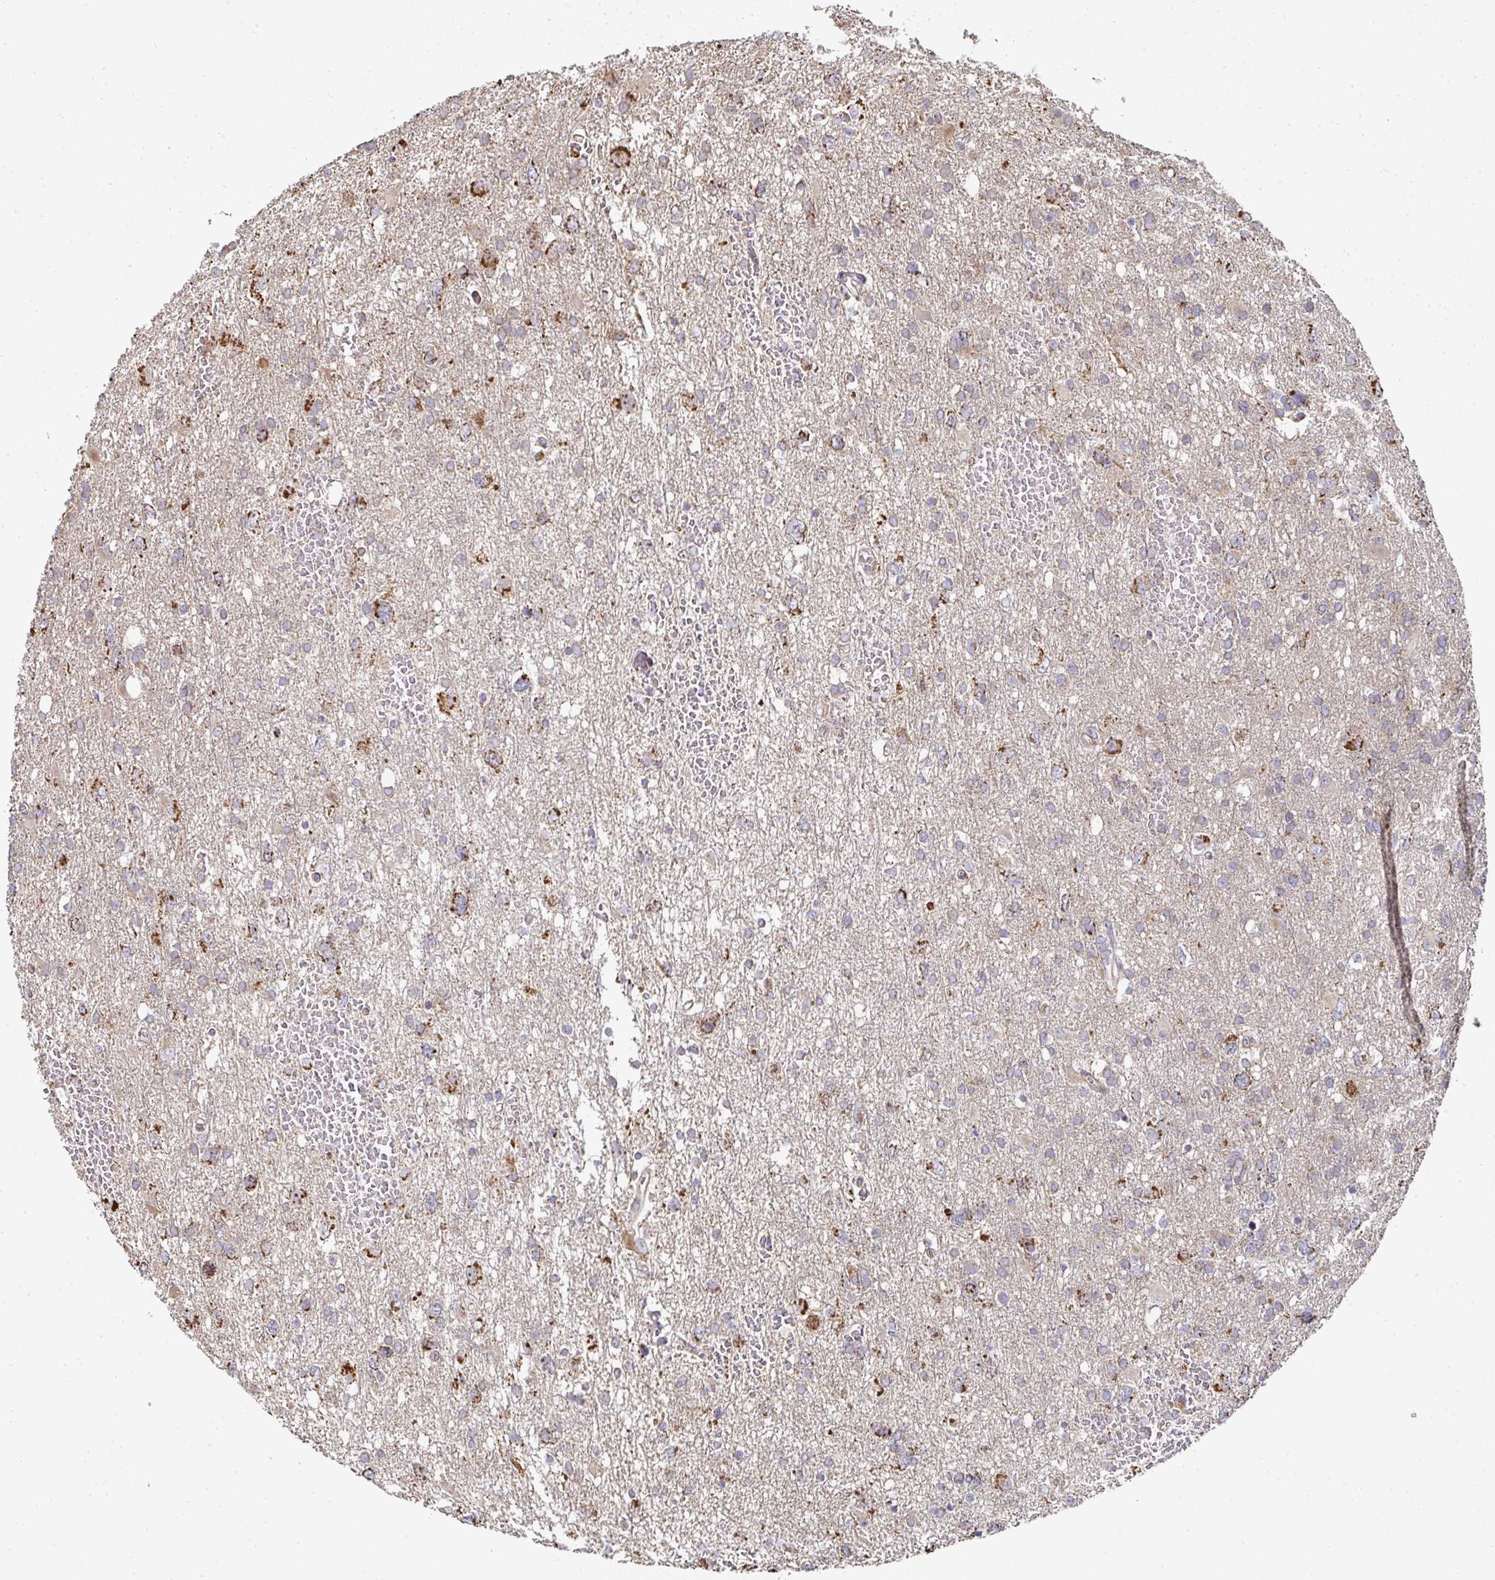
{"staining": {"intensity": "moderate", "quantity": "25%-75%", "location": "cytoplasmic/membranous"}, "tissue": "glioma", "cell_type": "Tumor cells", "image_type": "cancer", "snomed": [{"axis": "morphology", "description": "Glioma, malignant, High grade"}, {"axis": "topography", "description": "Brain"}], "caption": "Glioma stained with a brown dye shows moderate cytoplasmic/membranous positive positivity in about 25%-75% of tumor cells.", "gene": "AGTPBP1", "patient": {"sex": "male", "age": 61}}